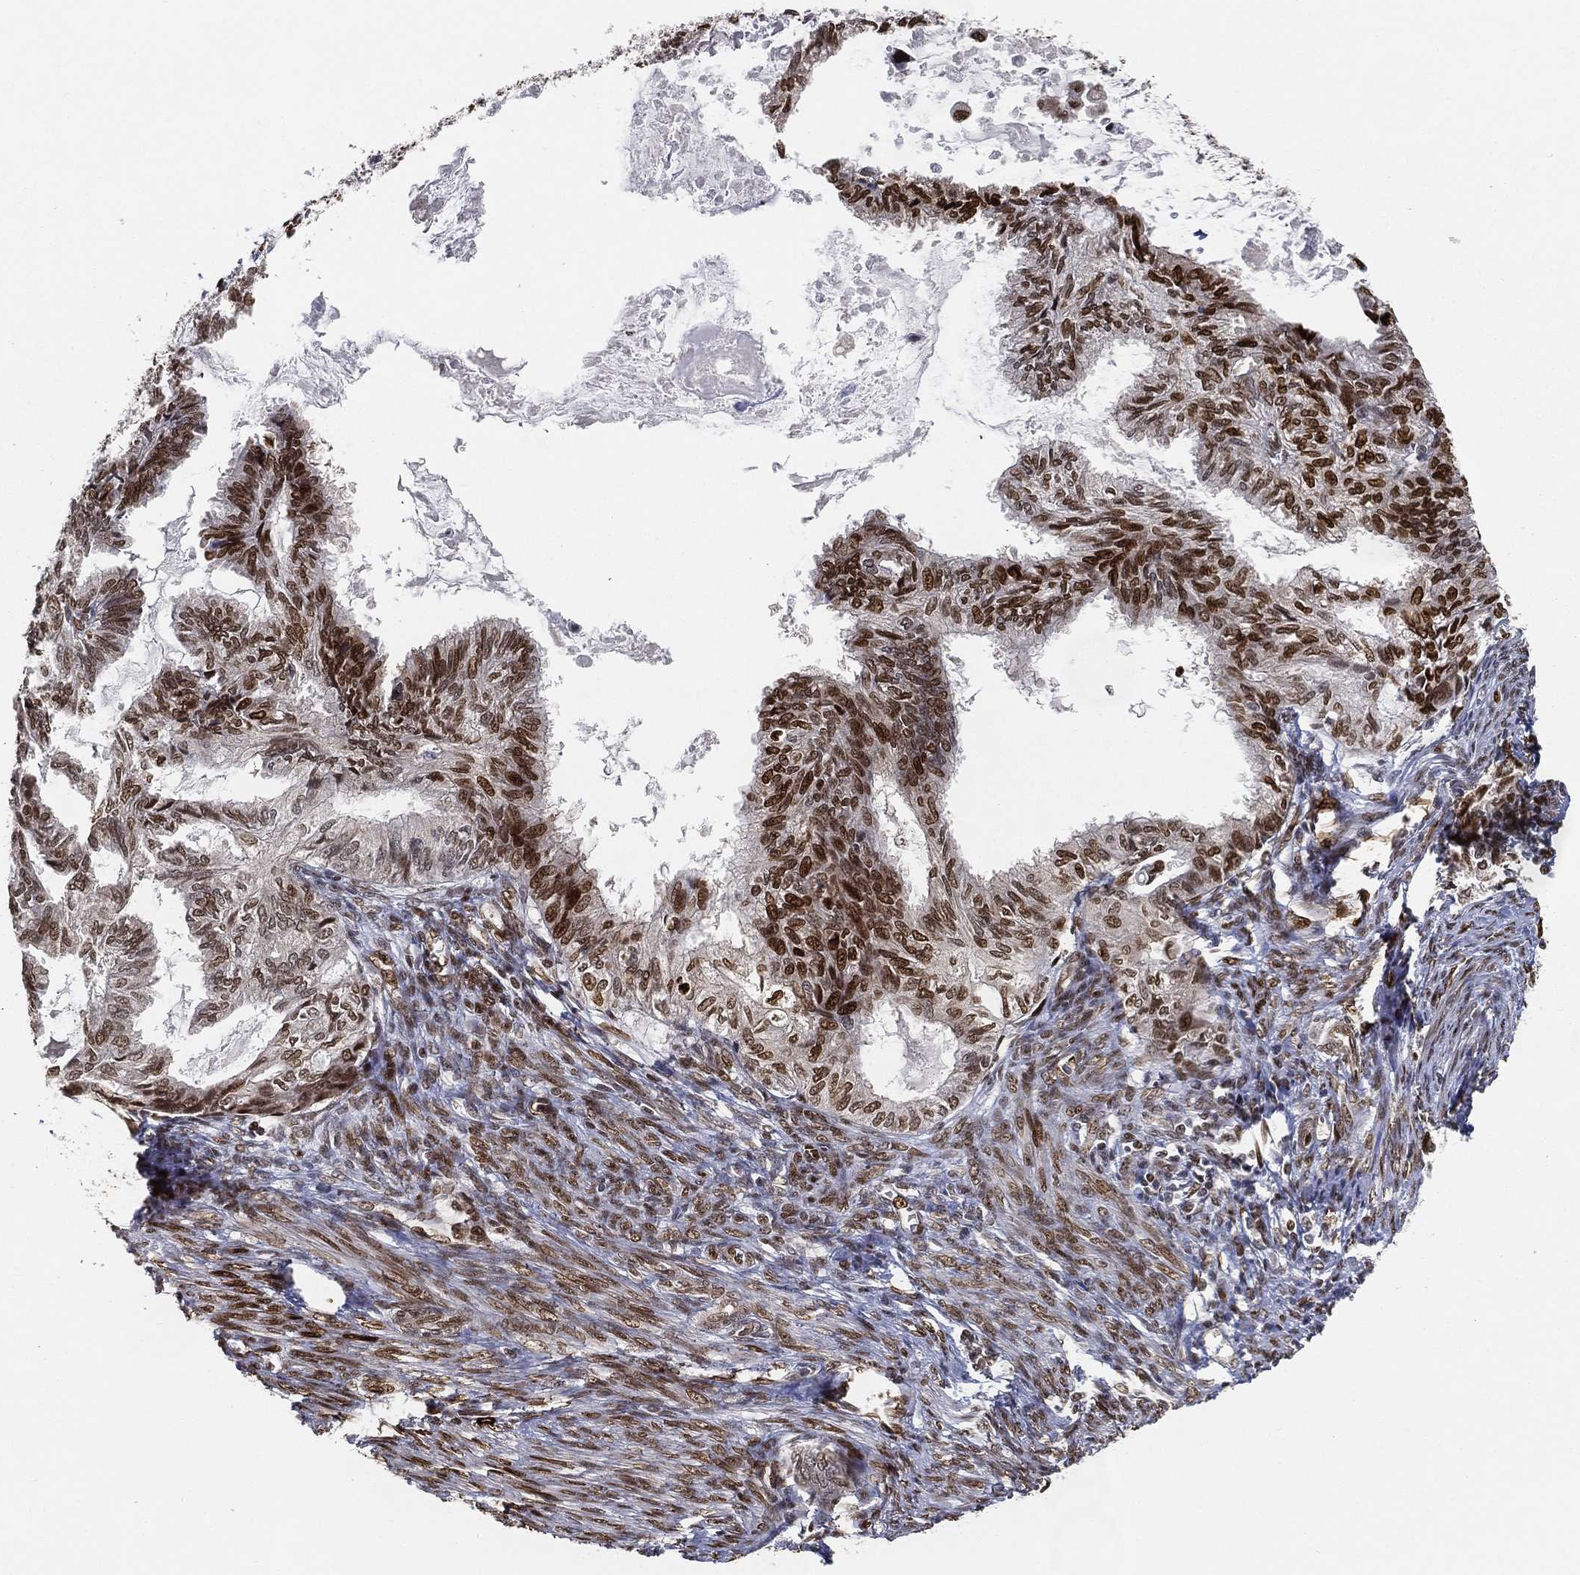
{"staining": {"intensity": "strong", "quantity": "25%-75%", "location": "nuclear"}, "tissue": "endometrial cancer", "cell_type": "Tumor cells", "image_type": "cancer", "snomed": [{"axis": "morphology", "description": "Adenocarcinoma, NOS"}, {"axis": "topography", "description": "Endometrium"}], "caption": "Endometrial adenocarcinoma was stained to show a protein in brown. There is high levels of strong nuclear expression in approximately 25%-75% of tumor cells.", "gene": "LMNB1", "patient": {"sex": "female", "age": 86}}